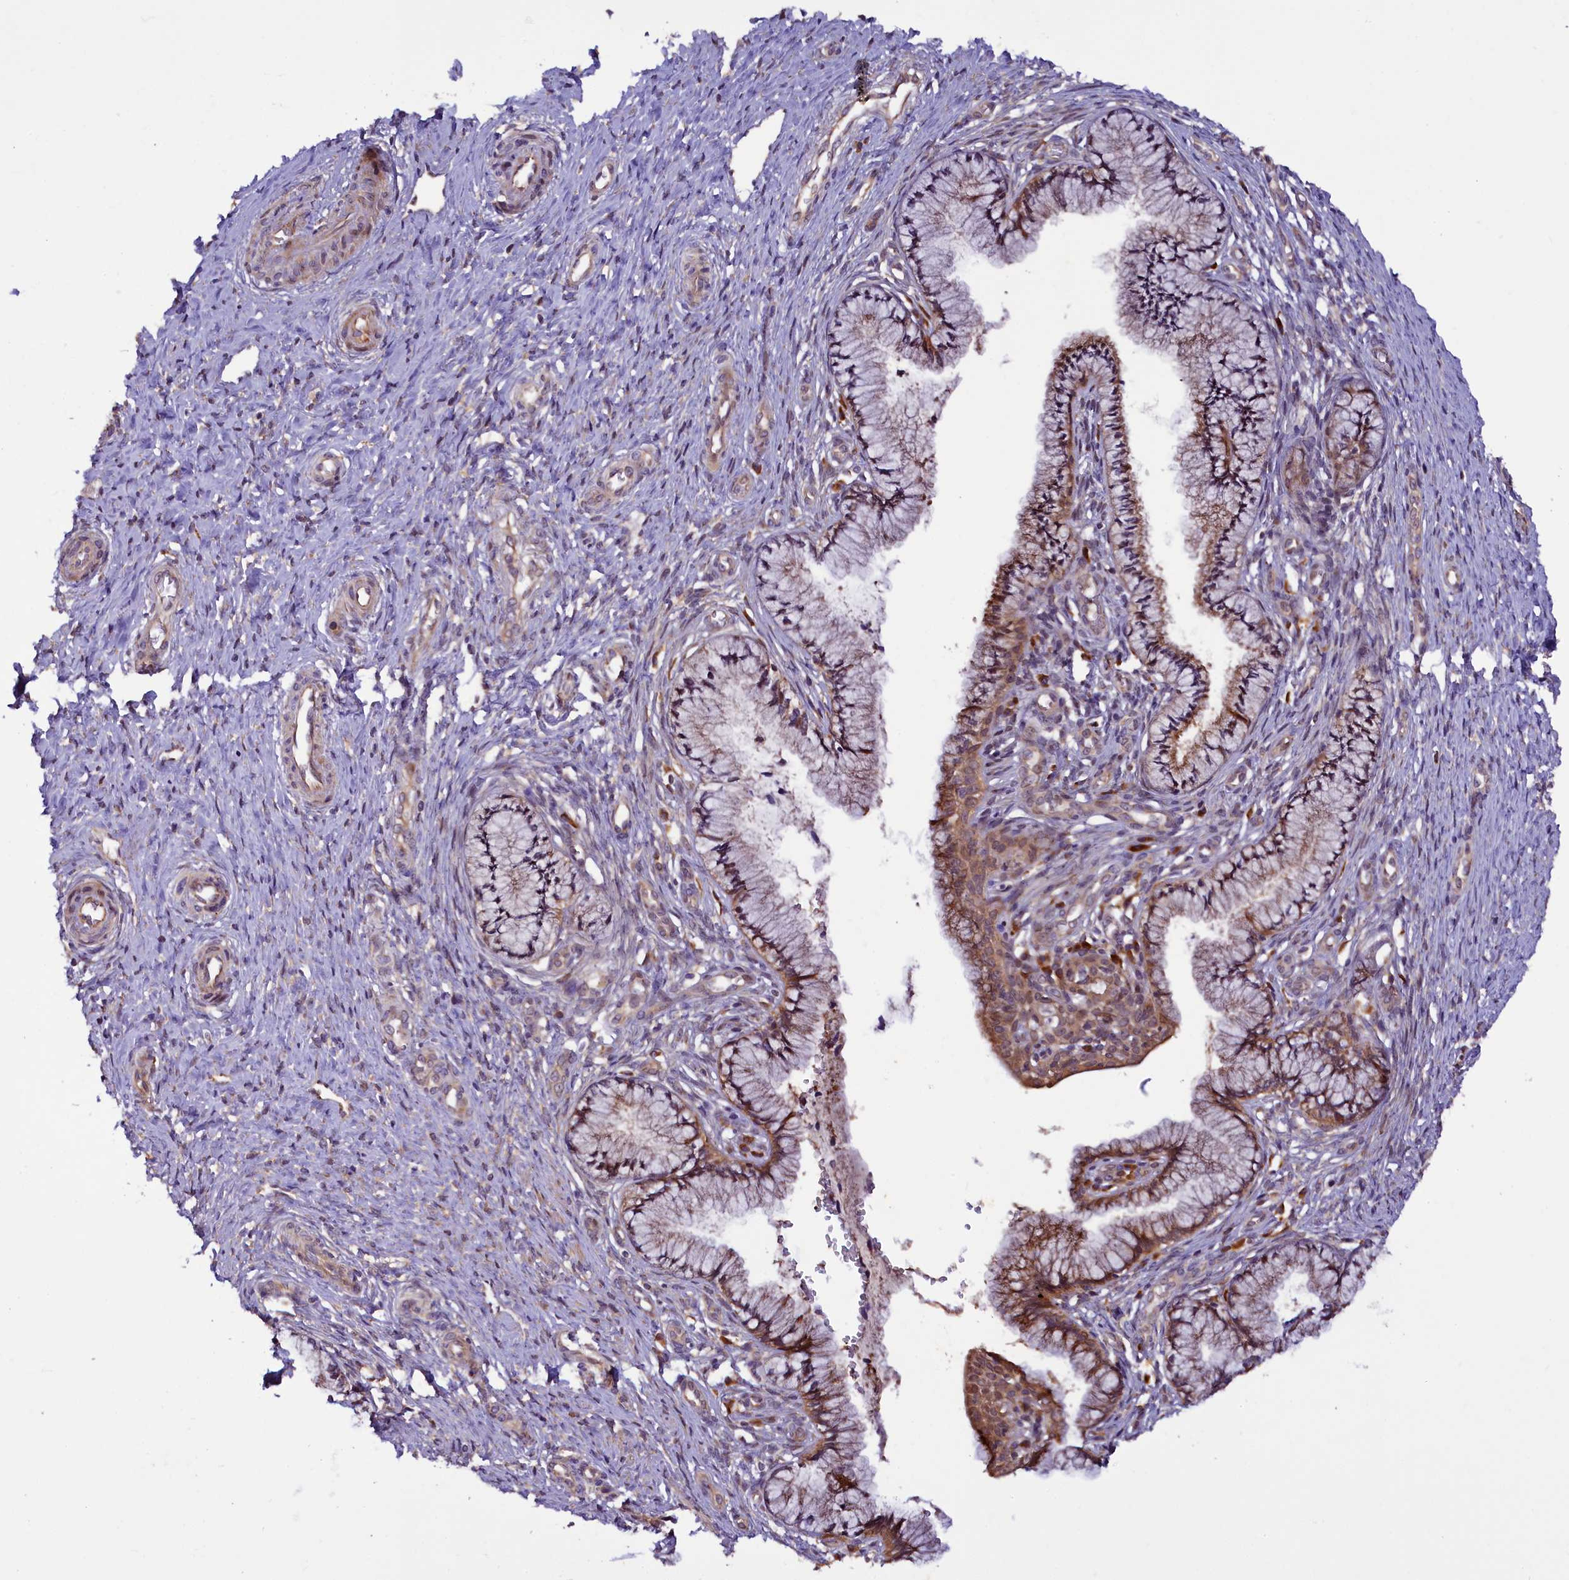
{"staining": {"intensity": "moderate", "quantity": ">75%", "location": "cytoplasmic/membranous"}, "tissue": "cervix", "cell_type": "Glandular cells", "image_type": "normal", "snomed": [{"axis": "morphology", "description": "Normal tissue, NOS"}, {"axis": "topography", "description": "Cervix"}], "caption": "Immunohistochemical staining of benign cervix reveals moderate cytoplasmic/membranous protein staining in approximately >75% of glandular cells. The staining was performed using DAB, with brown indicating positive protein expression. Nuclei are stained blue with hematoxylin.", "gene": "RPUSD2", "patient": {"sex": "female", "age": 36}}